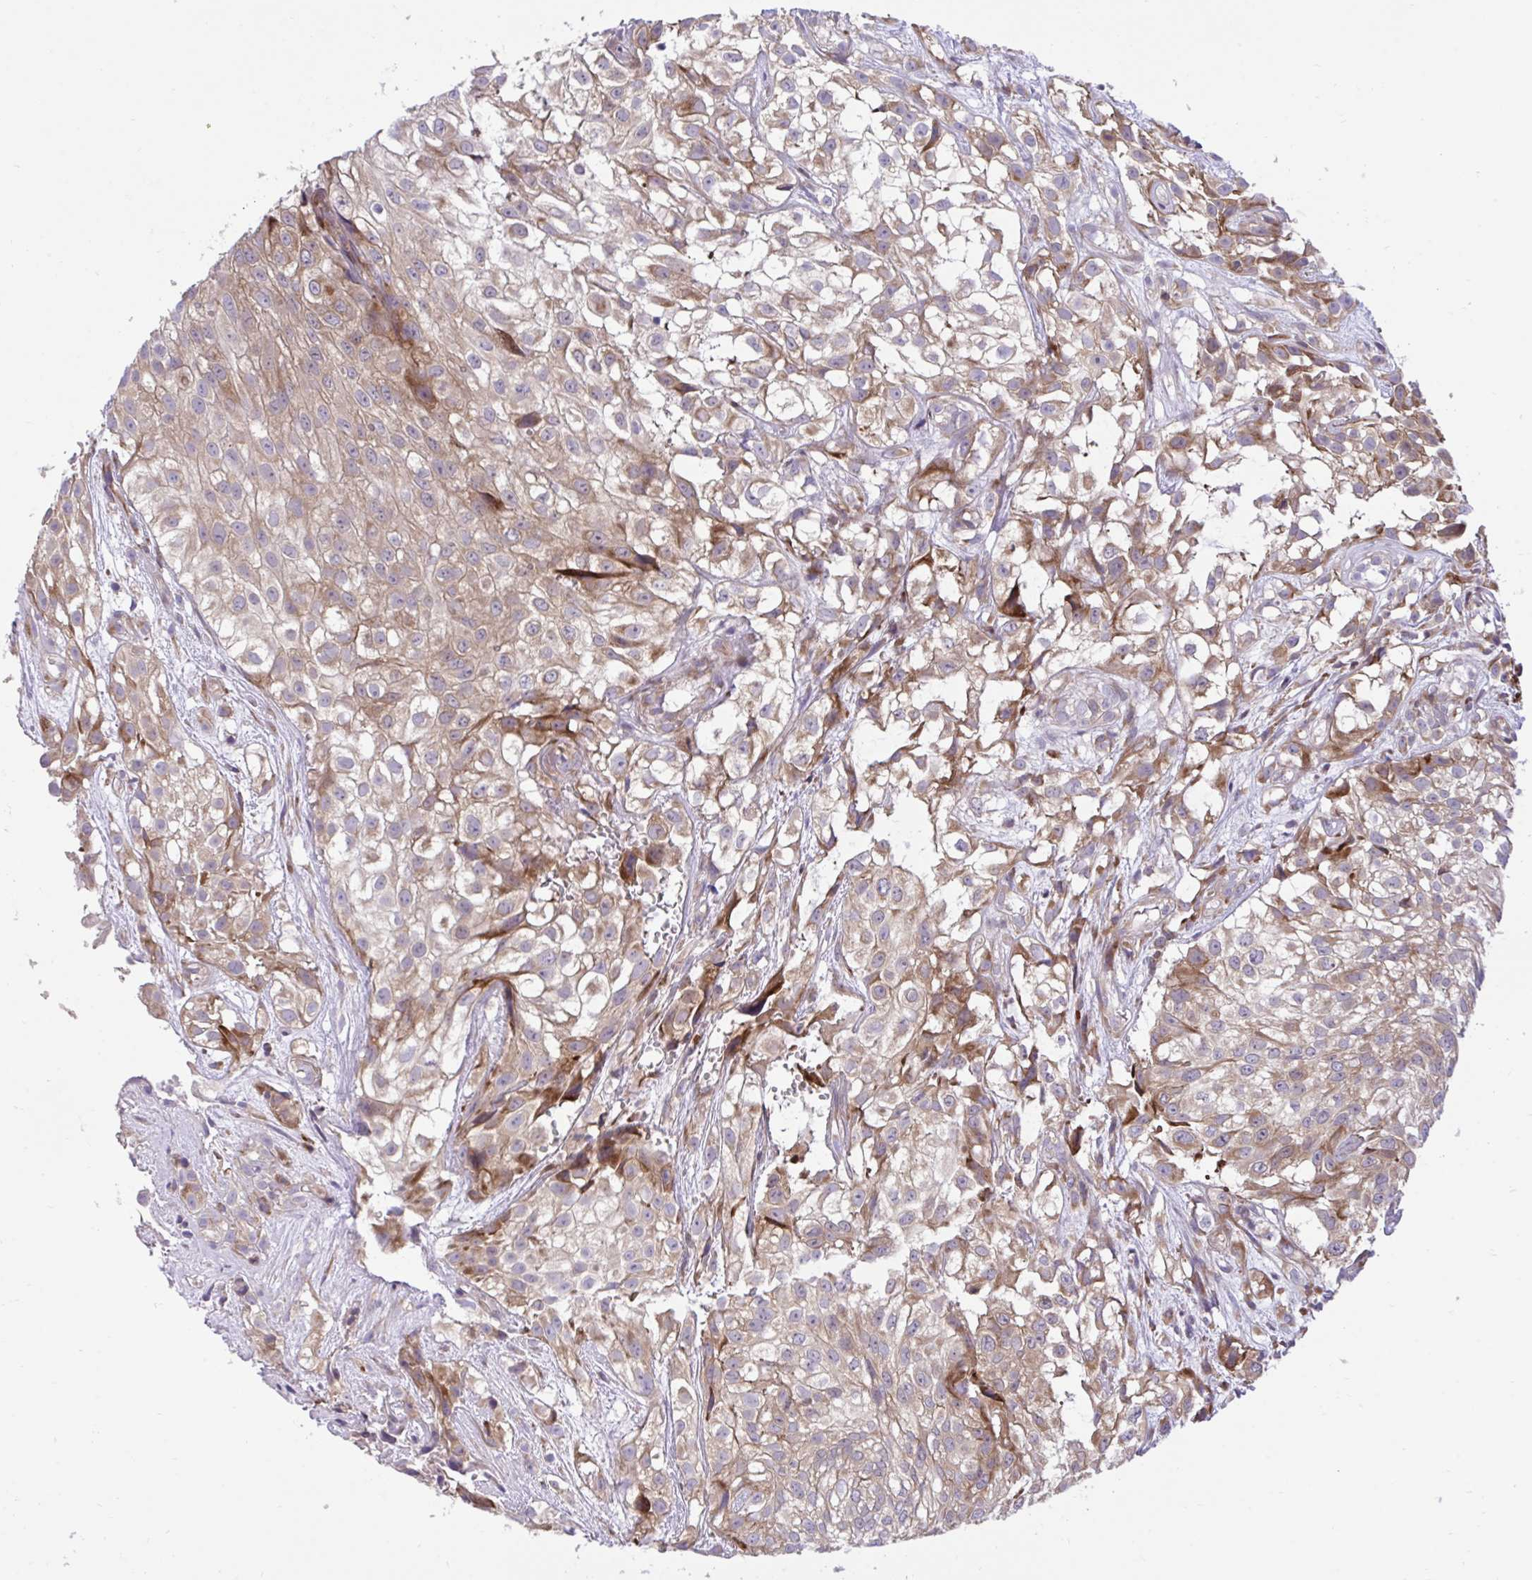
{"staining": {"intensity": "moderate", "quantity": "25%-75%", "location": "cytoplasmic/membranous"}, "tissue": "urothelial cancer", "cell_type": "Tumor cells", "image_type": "cancer", "snomed": [{"axis": "morphology", "description": "Urothelial carcinoma, High grade"}, {"axis": "topography", "description": "Urinary bladder"}], "caption": "The immunohistochemical stain labels moderate cytoplasmic/membranous staining in tumor cells of urothelial cancer tissue. The staining was performed using DAB to visualize the protein expression in brown, while the nuclei were stained in blue with hematoxylin (Magnification: 20x).", "gene": "RPS15", "patient": {"sex": "male", "age": 56}}